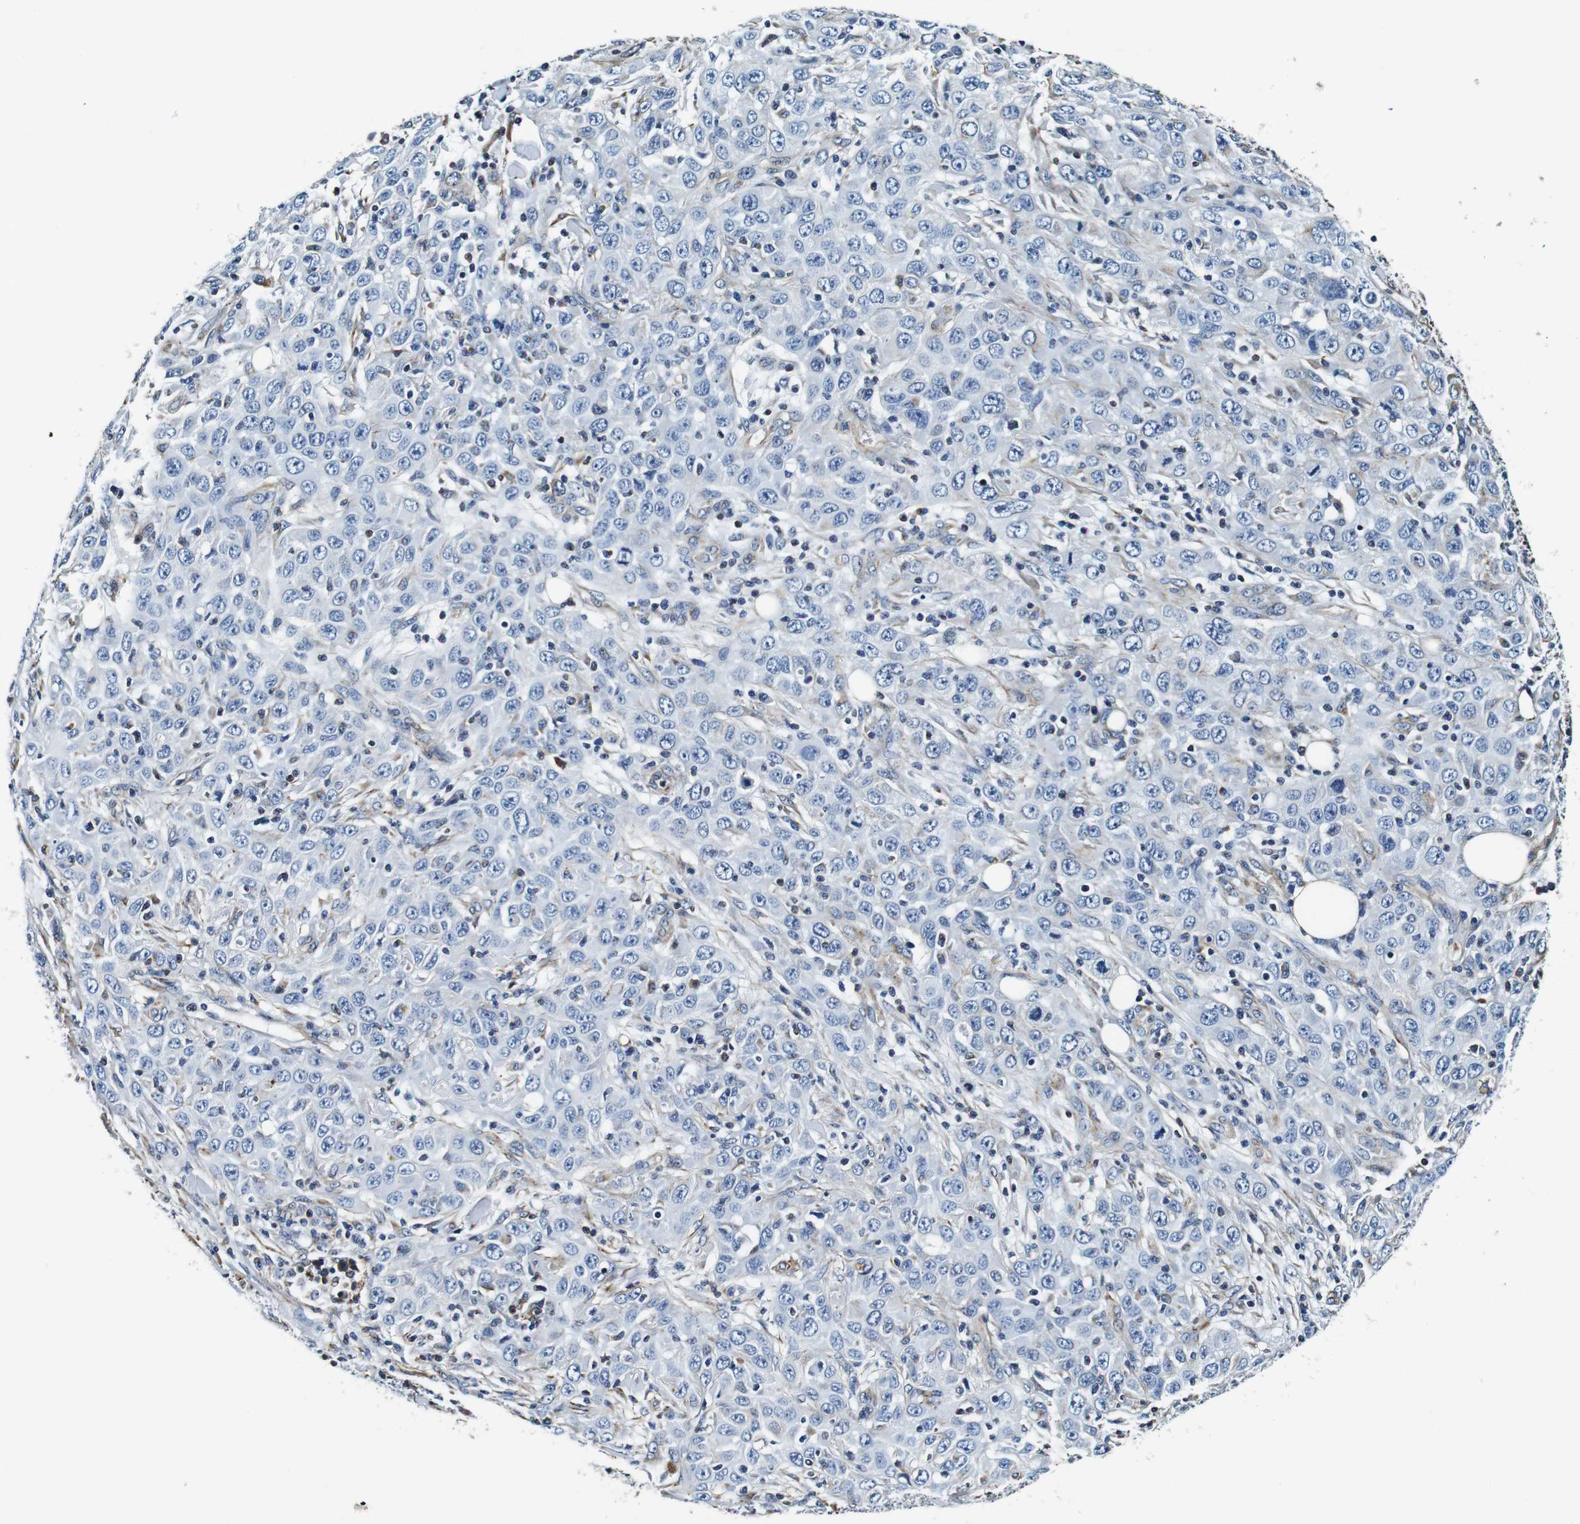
{"staining": {"intensity": "negative", "quantity": "none", "location": "none"}, "tissue": "skin cancer", "cell_type": "Tumor cells", "image_type": "cancer", "snomed": [{"axis": "morphology", "description": "Squamous cell carcinoma, NOS"}, {"axis": "topography", "description": "Skin"}], "caption": "Tumor cells show no significant protein positivity in squamous cell carcinoma (skin).", "gene": "GJE1", "patient": {"sex": "female", "age": 88}}